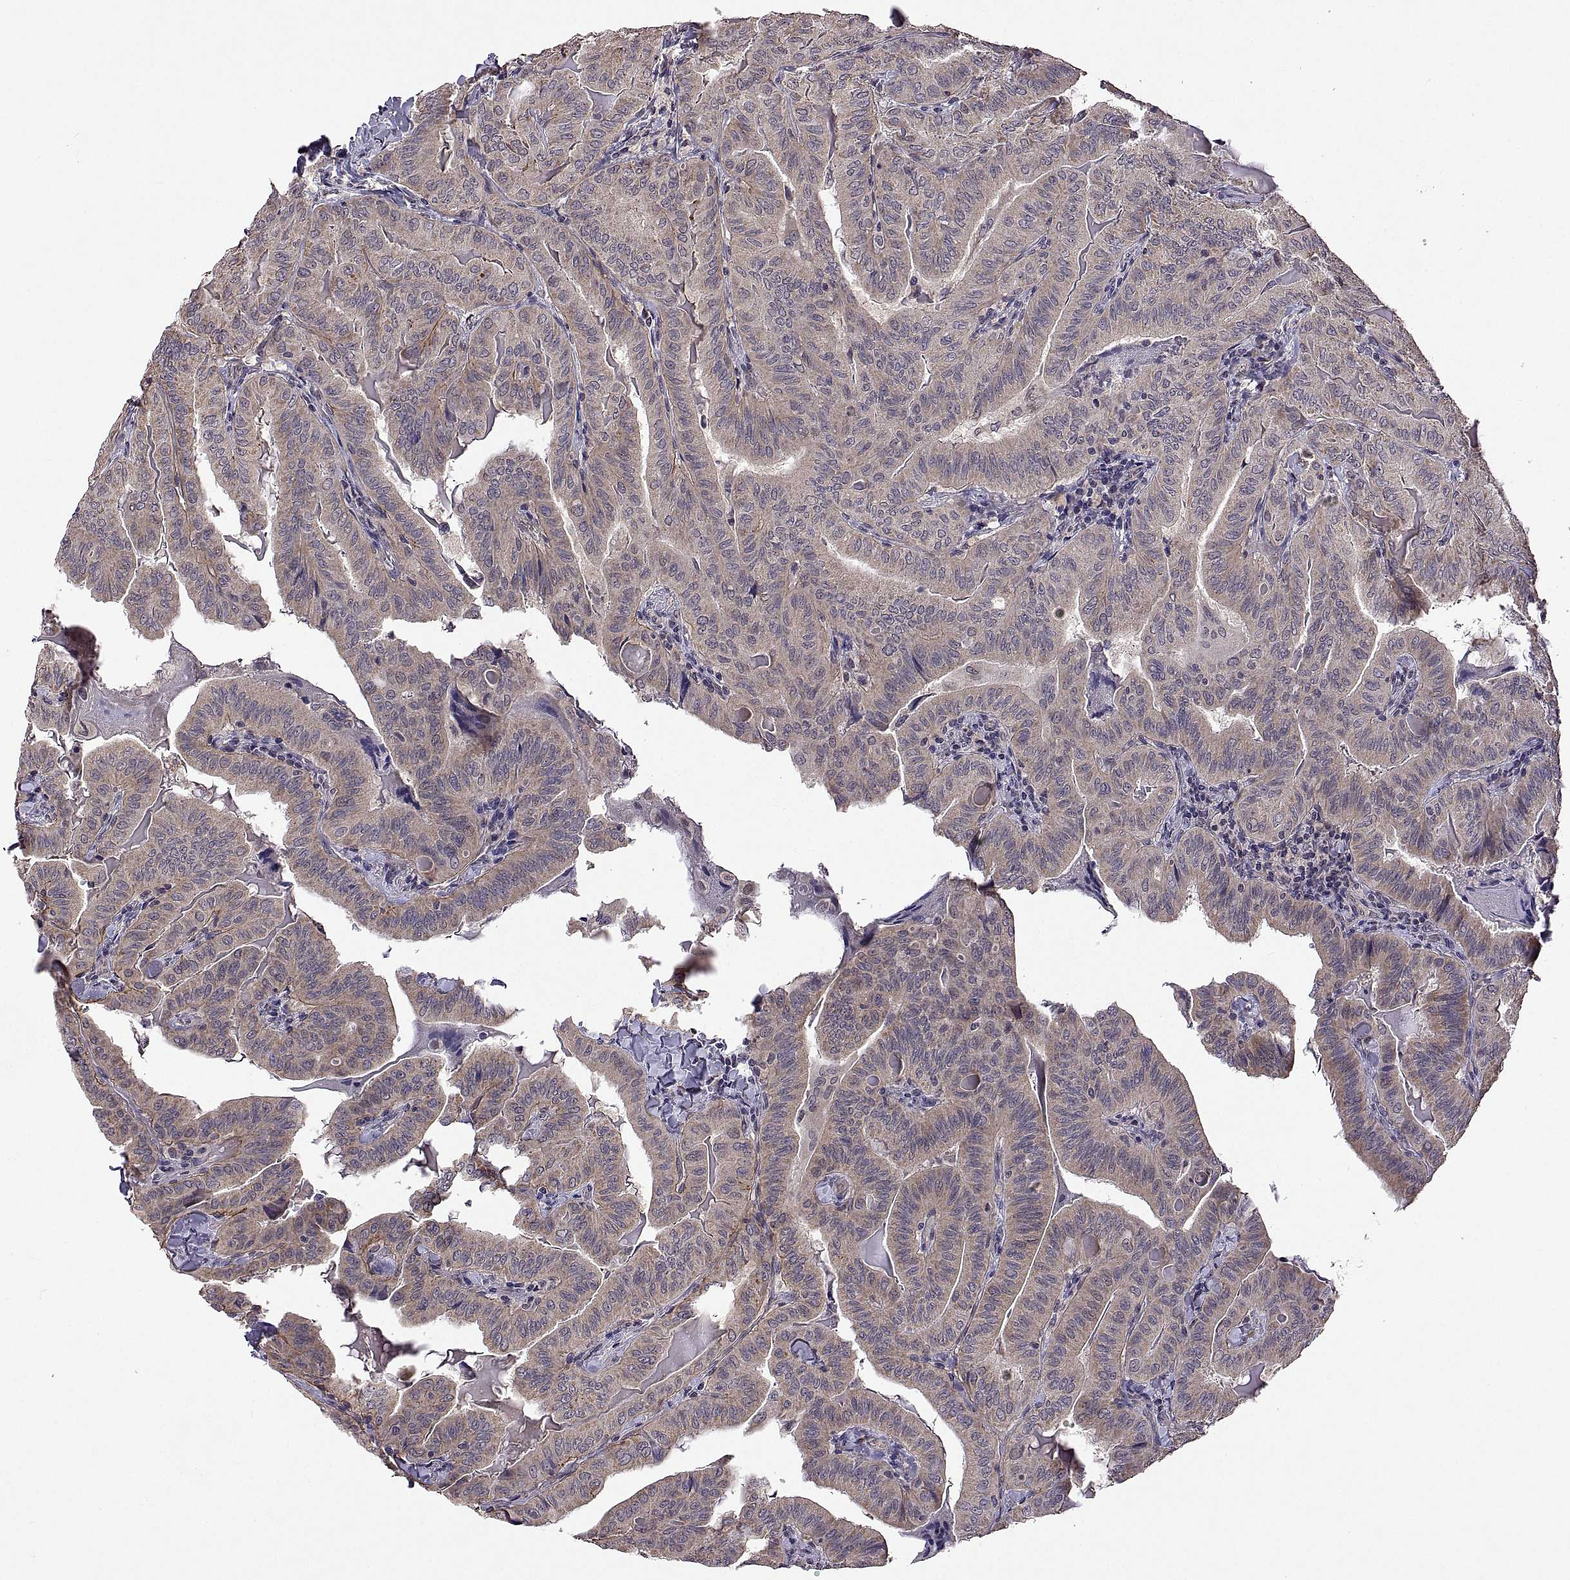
{"staining": {"intensity": "weak", "quantity": ">75%", "location": "cytoplasmic/membranous"}, "tissue": "thyroid cancer", "cell_type": "Tumor cells", "image_type": "cancer", "snomed": [{"axis": "morphology", "description": "Papillary adenocarcinoma, NOS"}, {"axis": "topography", "description": "Thyroid gland"}], "caption": "Immunohistochemistry (IHC) staining of thyroid cancer (papillary adenocarcinoma), which reveals low levels of weak cytoplasmic/membranous expression in approximately >75% of tumor cells indicating weak cytoplasmic/membranous protein positivity. The staining was performed using DAB (3,3'-diaminobenzidine) (brown) for protein detection and nuclei were counterstained in hematoxylin (blue).", "gene": "LAMA1", "patient": {"sex": "female", "age": 68}}